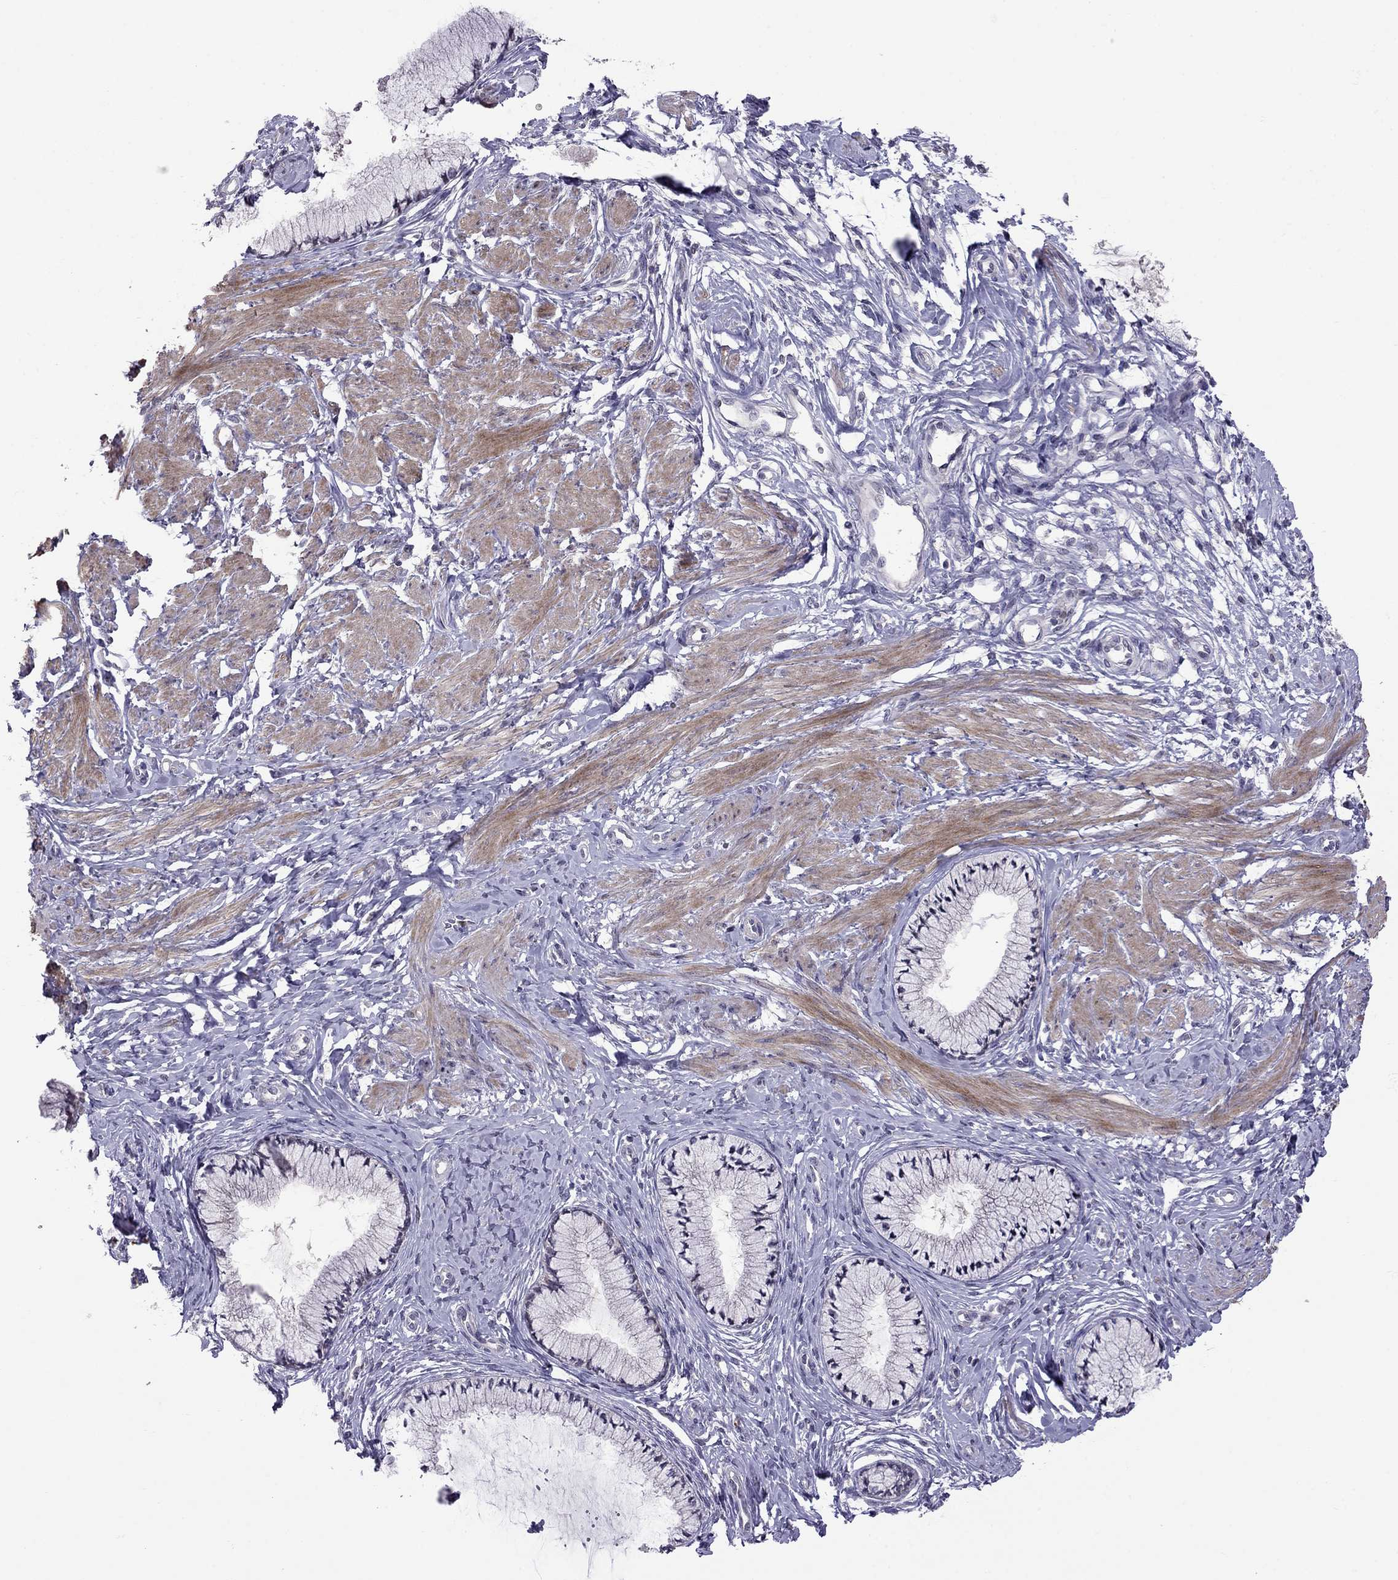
{"staining": {"intensity": "negative", "quantity": "none", "location": "none"}, "tissue": "cervix", "cell_type": "Glandular cells", "image_type": "normal", "snomed": [{"axis": "morphology", "description": "Normal tissue, NOS"}, {"axis": "topography", "description": "Cervix"}], "caption": "A photomicrograph of cervix stained for a protein exhibits no brown staining in glandular cells. Brightfield microscopy of IHC stained with DAB (brown) and hematoxylin (blue), captured at high magnification.", "gene": "LRRC39", "patient": {"sex": "female", "age": 37}}